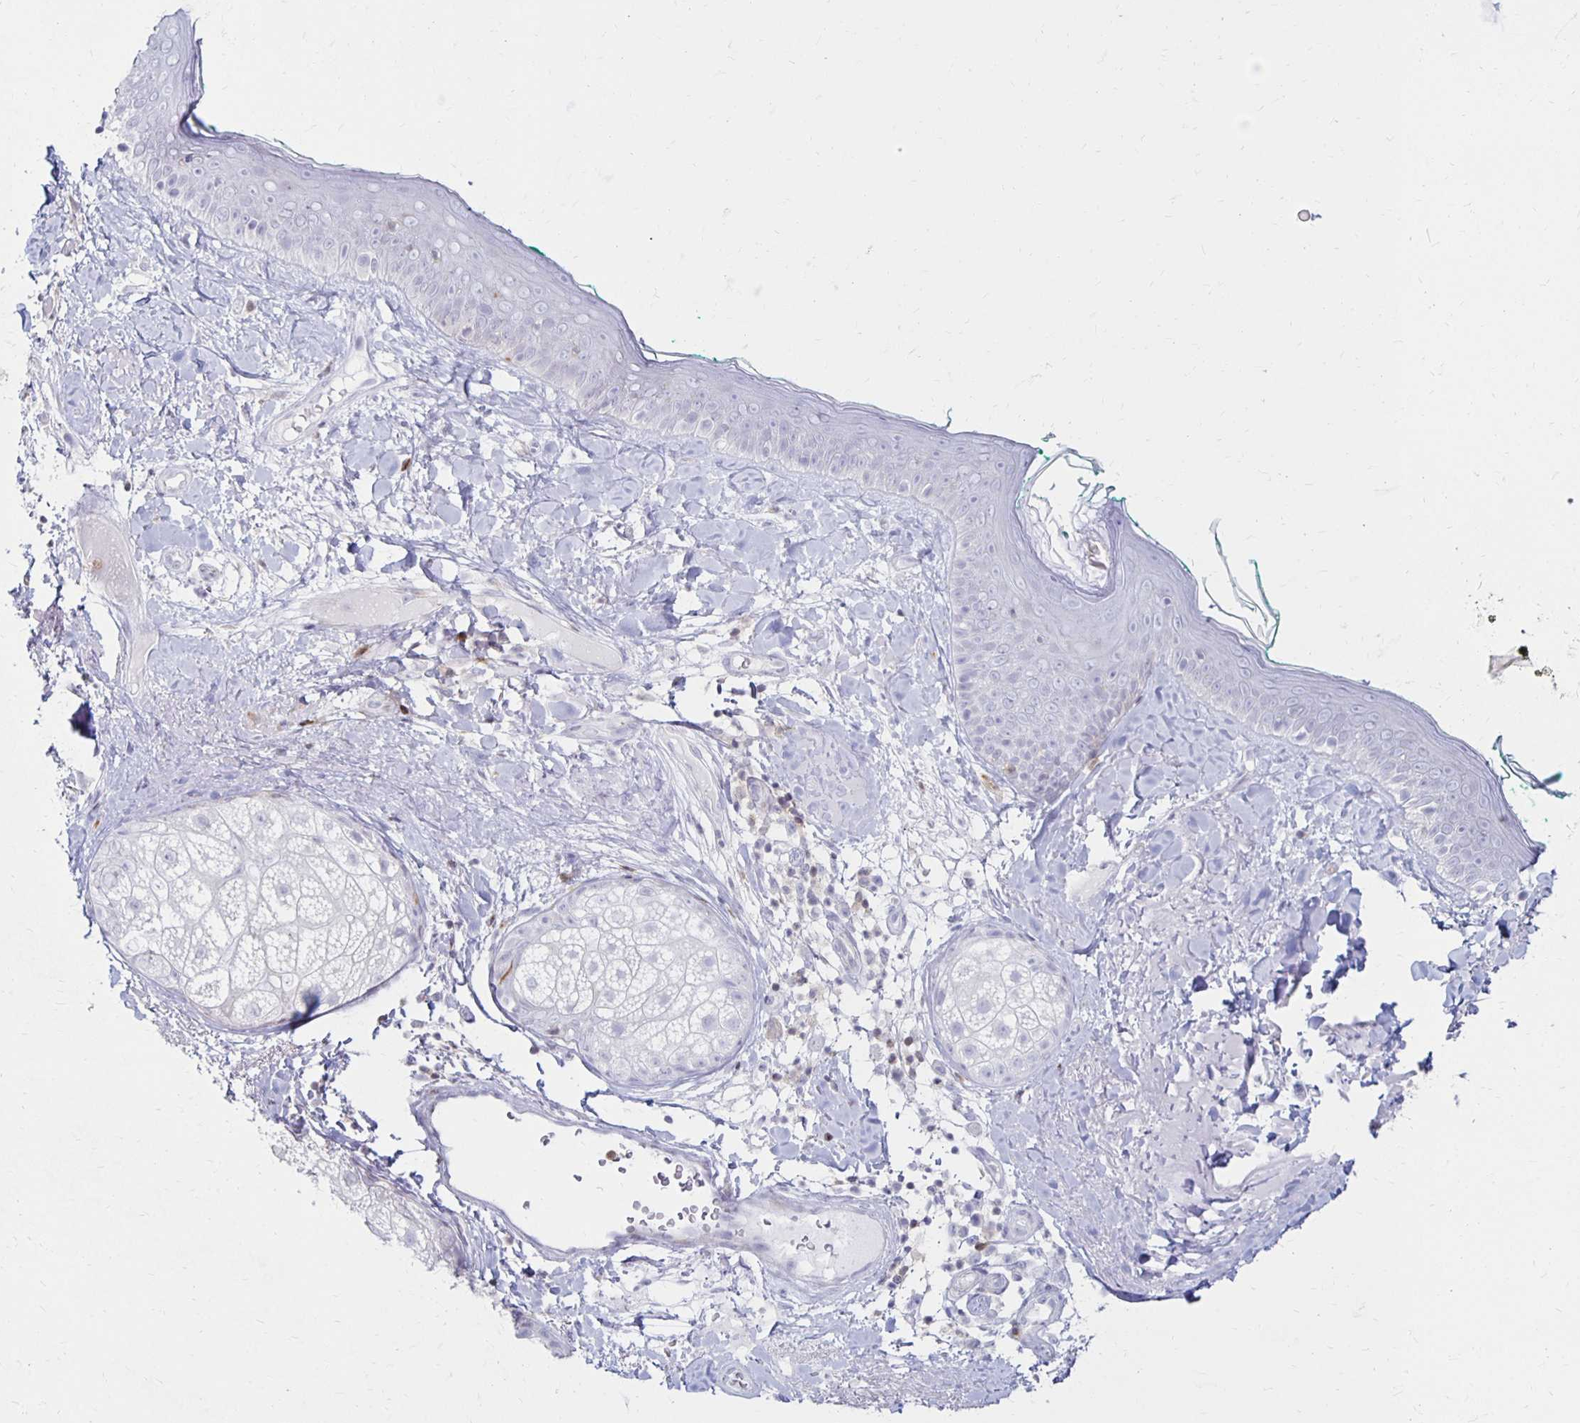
{"staining": {"intensity": "negative", "quantity": "none", "location": "none"}, "tissue": "skin", "cell_type": "Fibroblasts", "image_type": "normal", "snomed": [{"axis": "morphology", "description": "Normal tissue, NOS"}, {"axis": "topography", "description": "Skin"}], "caption": "Immunohistochemistry photomicrograph of normal human skin stained for a protein (brown), which displays no expression in fibroblasts.", "gene": "CCL21", "patient": {"sex": "male", "age": 73}}